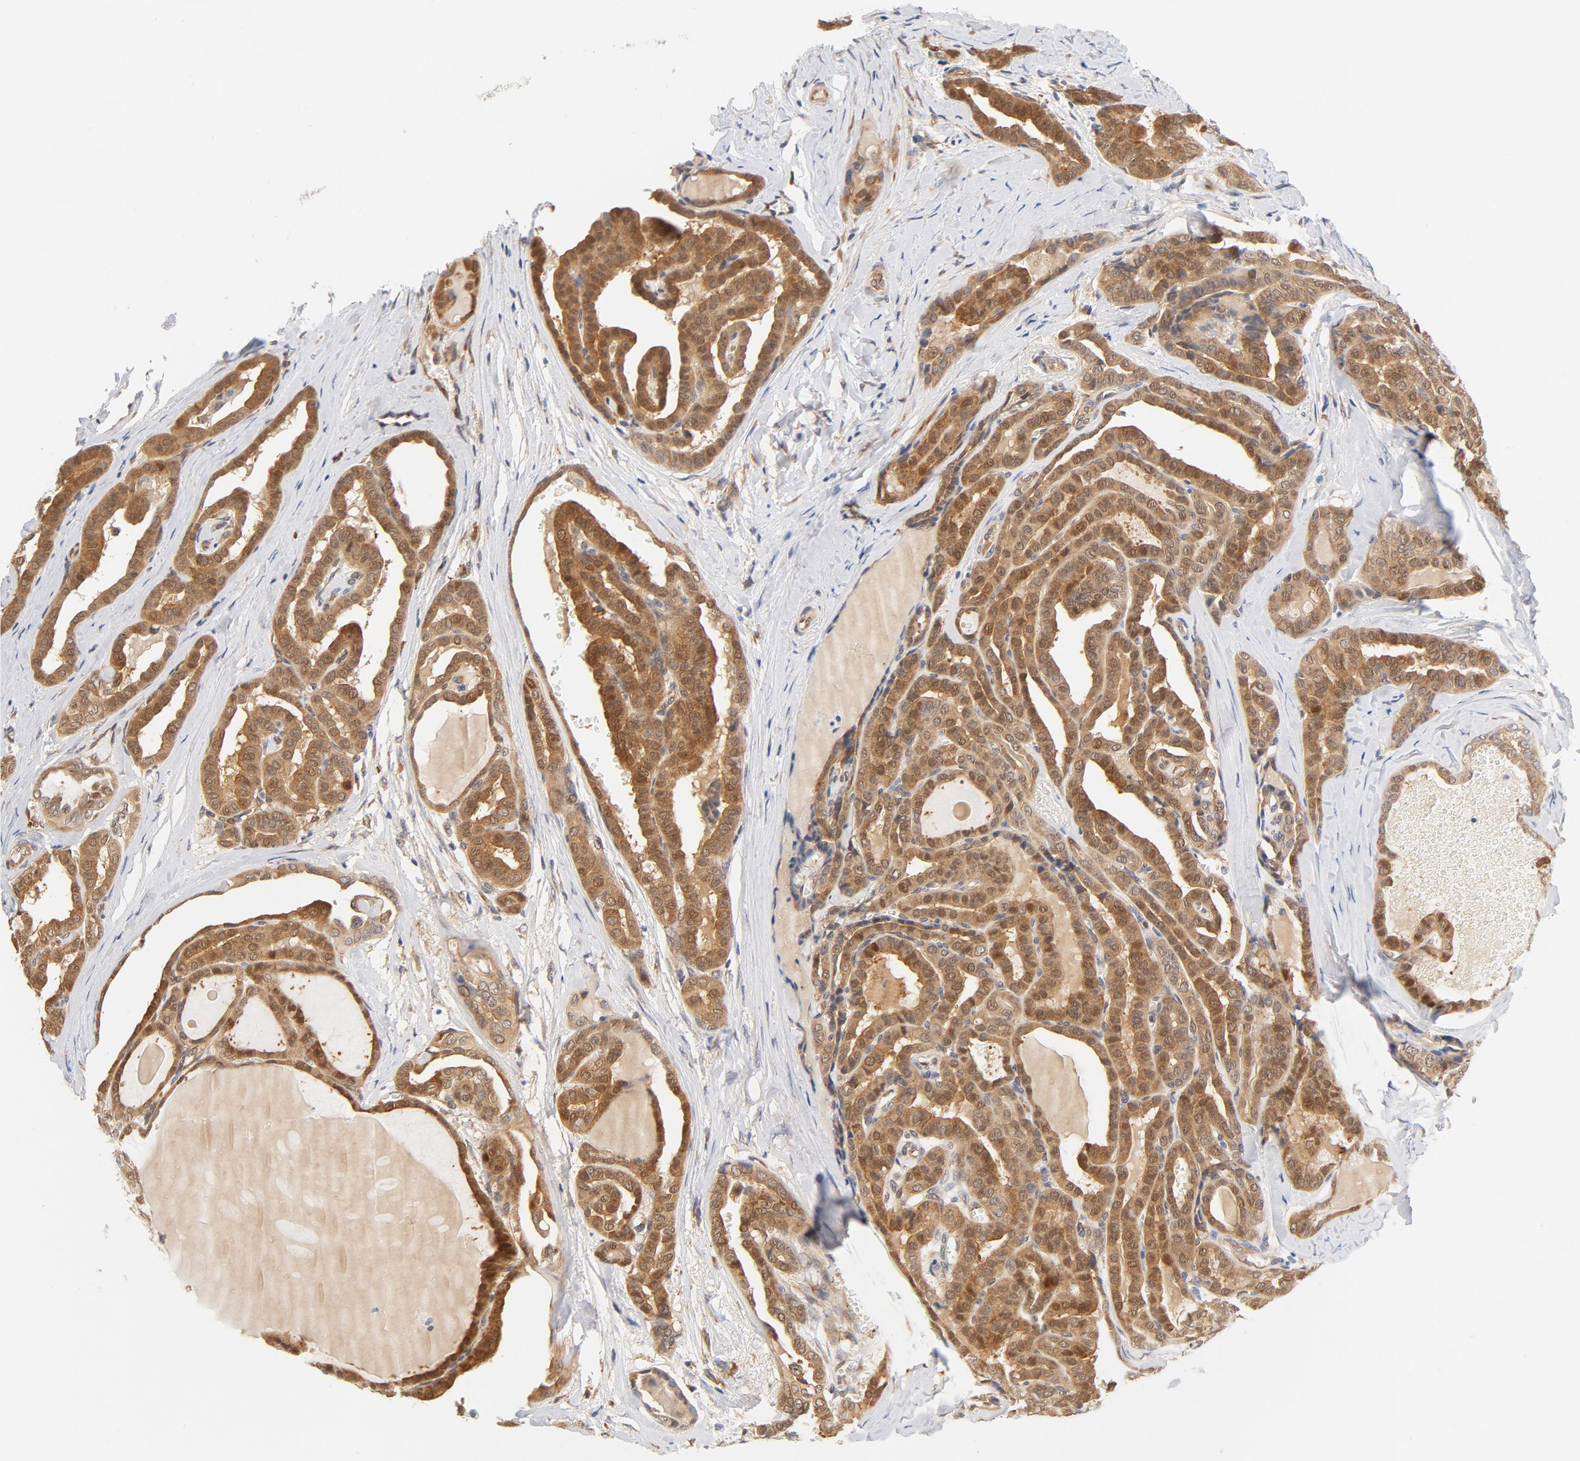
{"staining": {"intensity": "moderate", "quantity": ">75%", "location": "cytoplasmic/membranous,nuclear"}, "tissue": "thyroid cancer", "cell_type": "Tumor cells", "image_type": "cancer", "snomed": [{"axis": "morphology", "description": "Carcinoma, NOS"}, {"axis": "topography", "description": "Thyroid gland"}], "caption": "The histopathology image demonstrates a brown stain indicating the presence of a protein in the cytoplasmic/membranous and nuclear of tumor cells in thyroid carcinoma.", "gene": "EIF4E", "patient": {"sex": "female", "age": 91}}